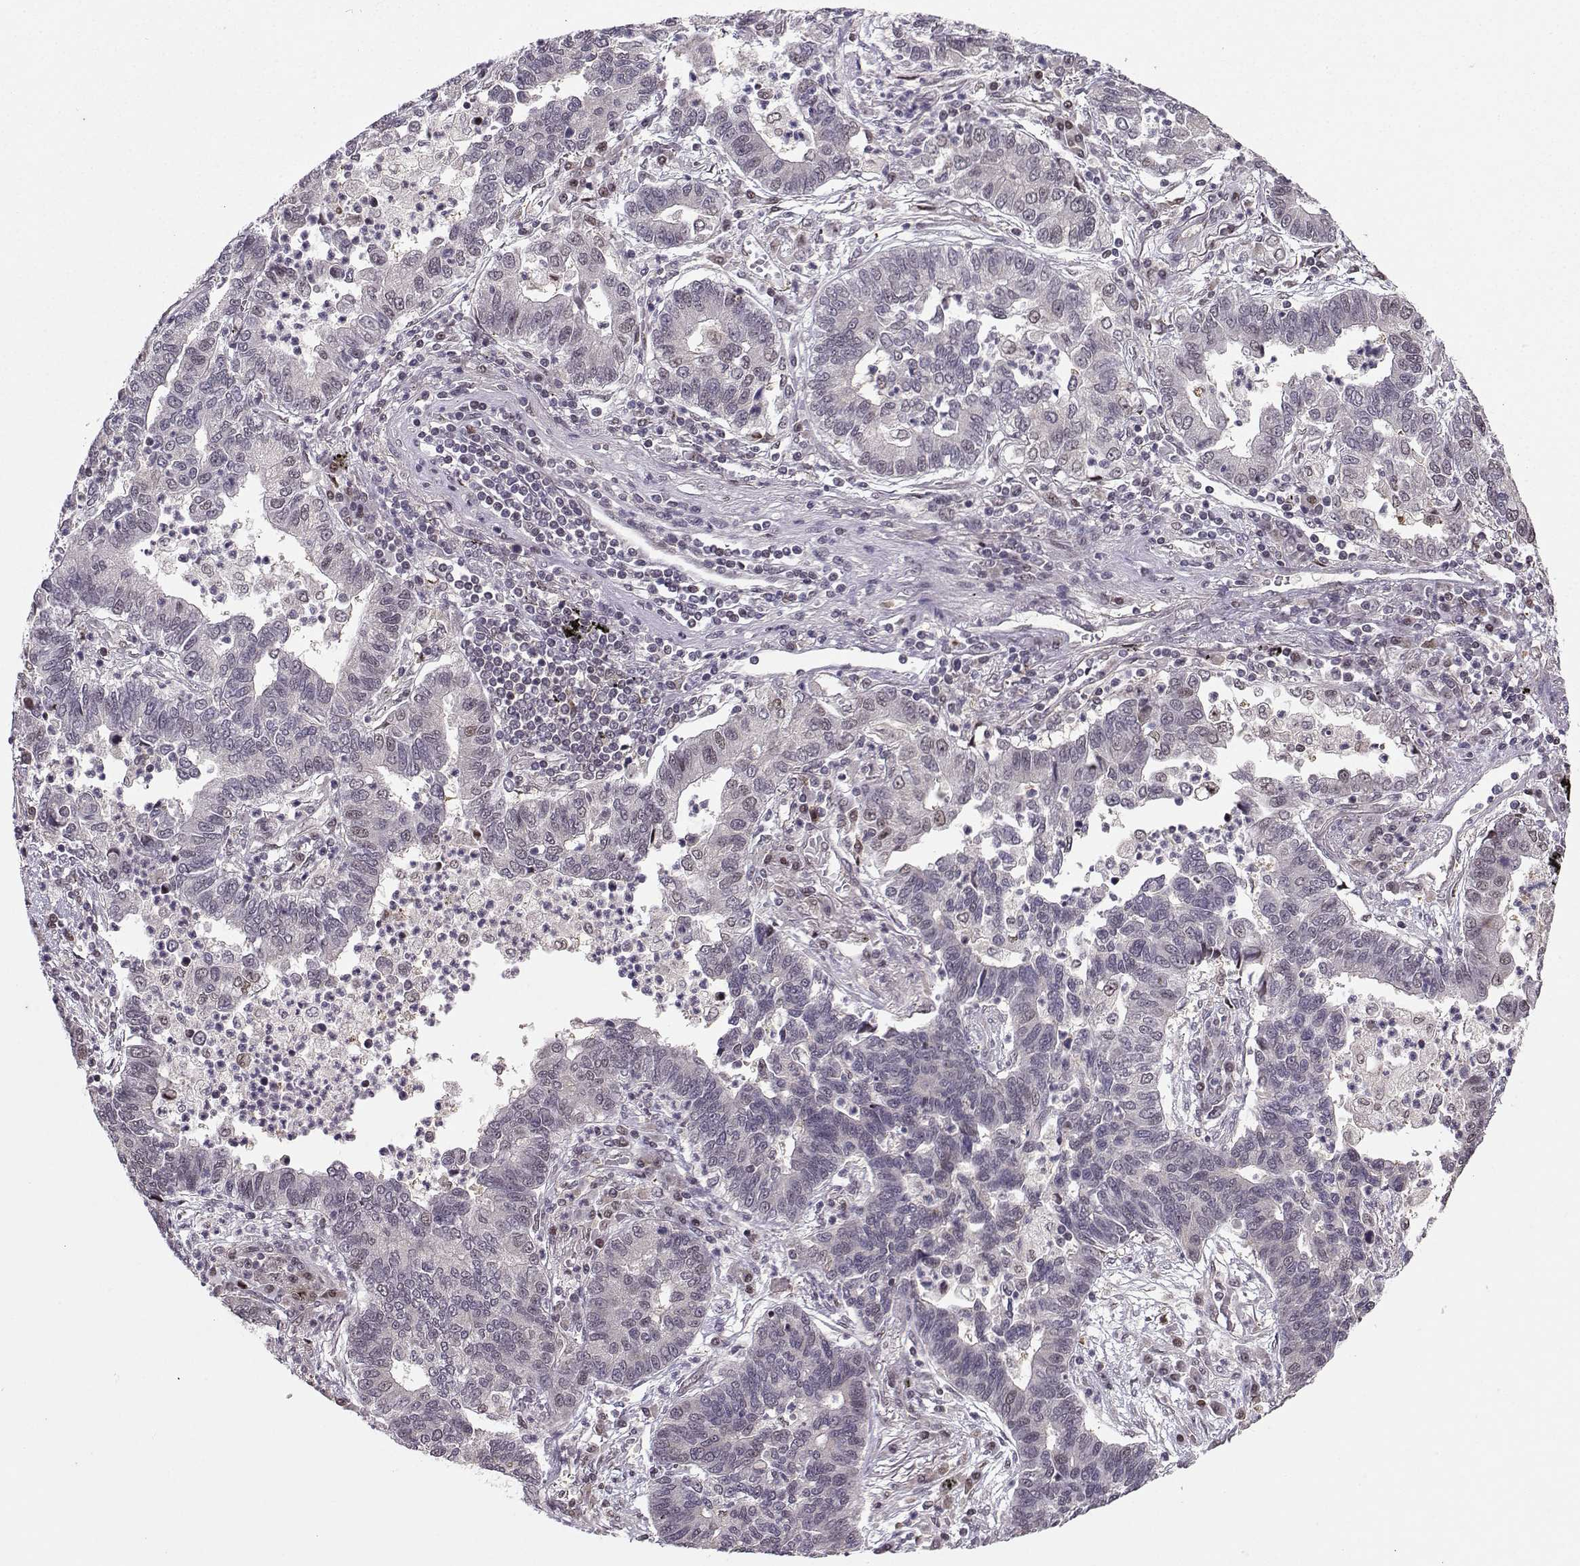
{"staining": {"intensity": "negative", "quantity": "none", "location": "none"}, "tissue": "lung cancer", "cell_type": "Tumor cells", "image_type": "cancer", "snomed": [{"axis": "morphology", "description": "Adenocarcinoma, NOS"}, {"axis": "topography", "description": "Lung"}], "caption": "Immunohistochemical staining of lung cancer (adenocarcinoma) exhibits no significant staining in tumor cells.", "gene": "PKP2", "patient": {"sex": "female", "age": 57}}